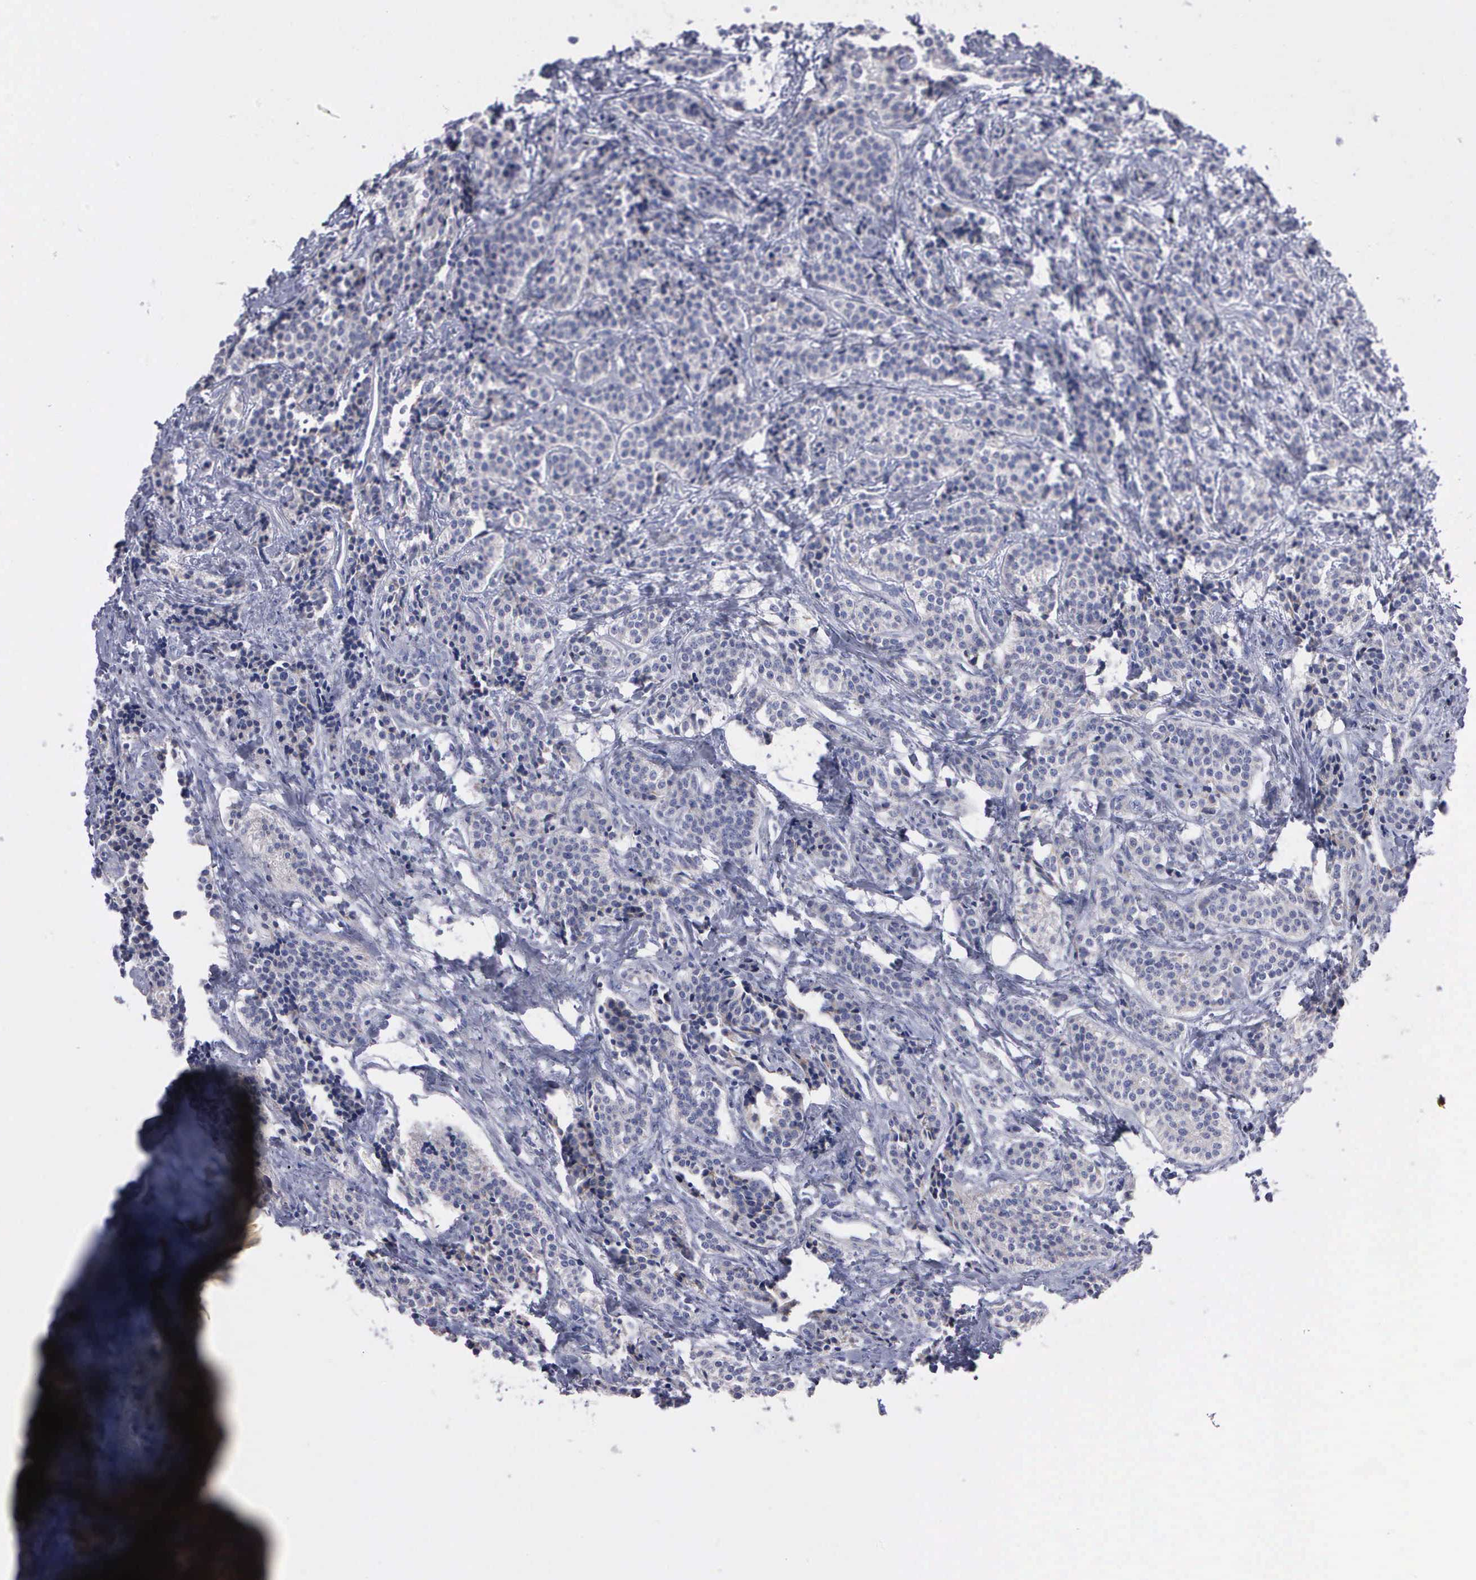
{"staining": {"intensity": "negative", "quantity": "none", "location": "none"}, "tissue": "carcinoid", "cell_type": "Tumor cells", "image_type": "cancer", "snomed": [{"axis": "morphology", "description": "Carcinoid, malignant, NOS"}, {"axis": "topography", "description": "Small intestine"}], "caption": "Immunohistochemical staining of human carcinoid displays no significant expression in tumor cells.", "gene": "APOOL", "patient": {"sex": "male", "age": 63}}